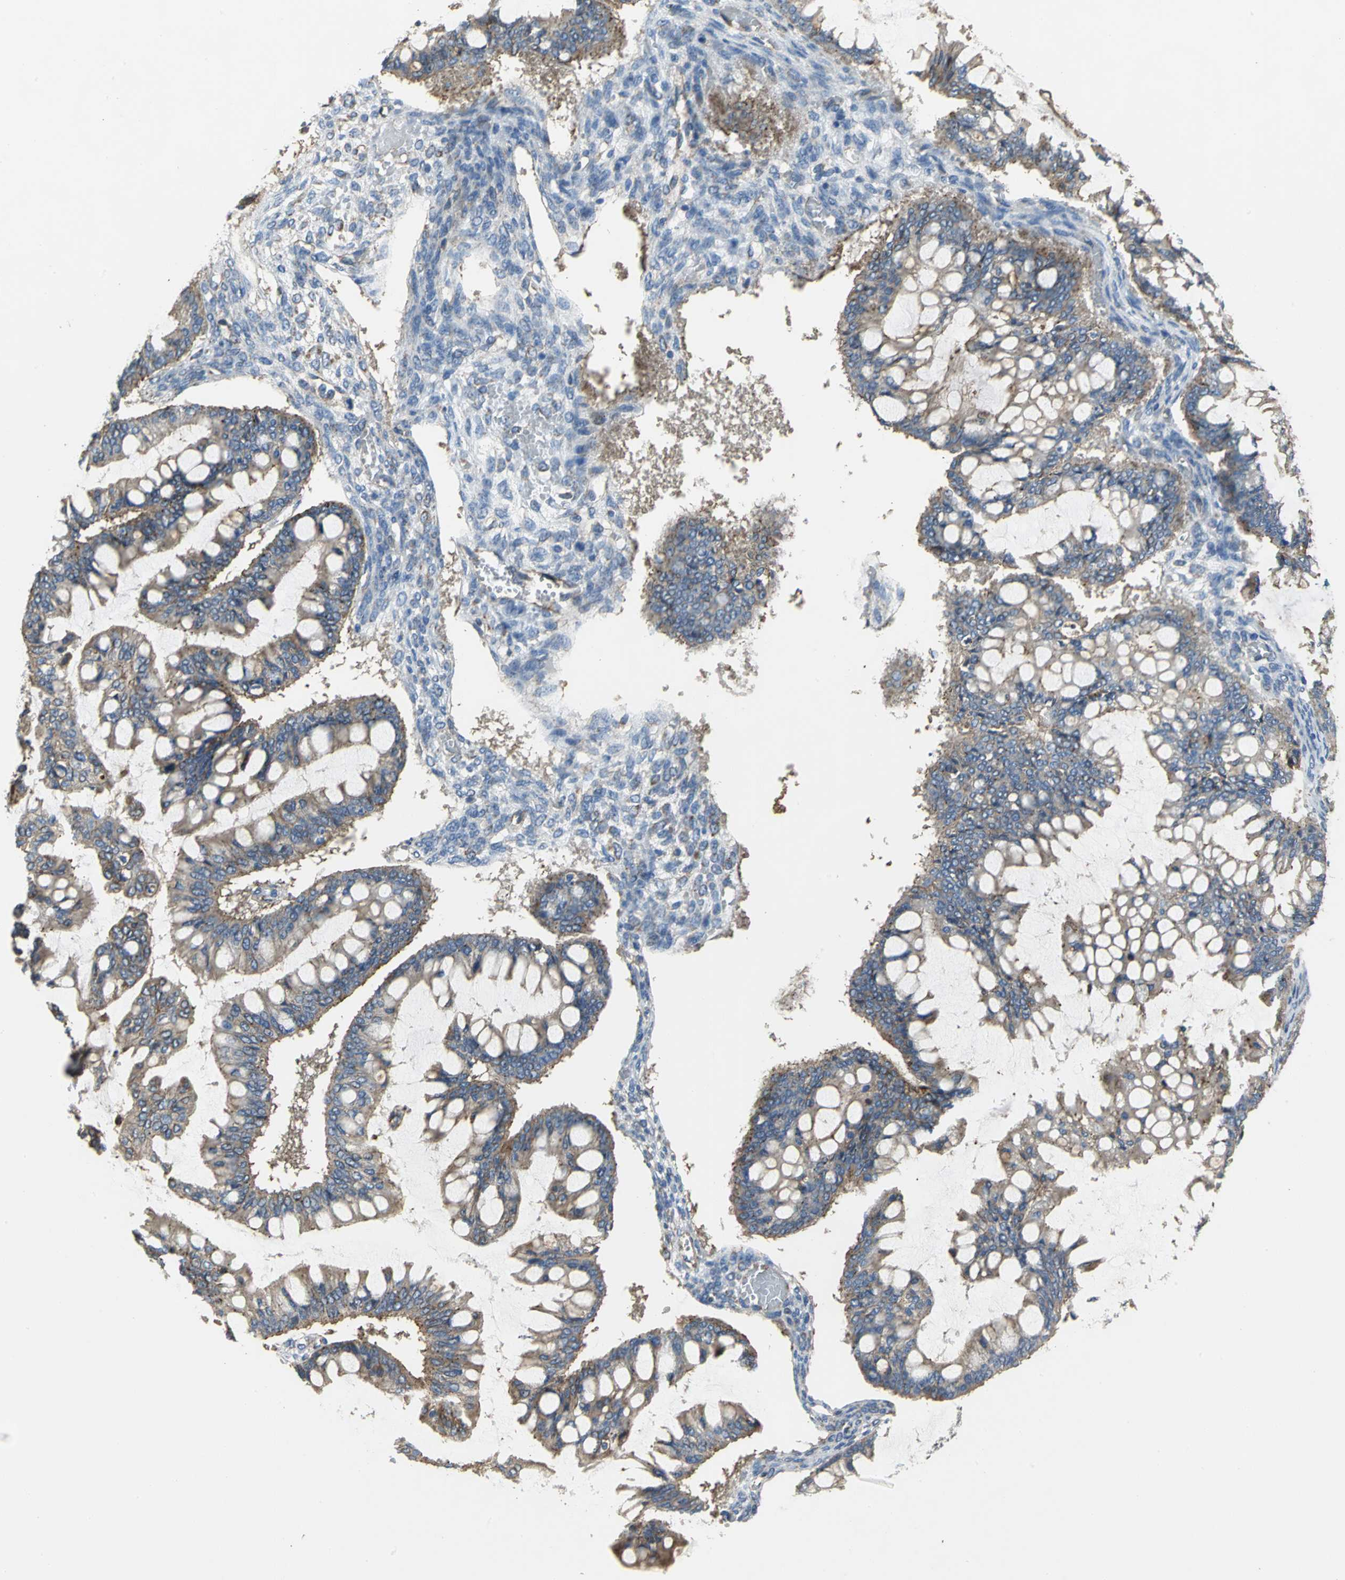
{"staining": {"intensity": "moderate", "quantity": ">75%", "location": "cytoplasmic/membranous"}, "tissue": "ovarian cancer", "cell_type": "Tumor cells", "image_type": "cancer", "snomed": [{"axis": "morphology", "description": "Cystadenocarcinoma, mucinous, NOS"}, {"axis": "topography", "description": "Ovary"}], "caption": "This is a photomicrograph of immunohistochemistry staining of mucinous cystadenocarcinoma (ovarian), which shows moderate staining in the cytoplasmic/membranous of tumor cells.", "gene": "NDUFB5", "patient": {"sex": "female", "age": 73}}